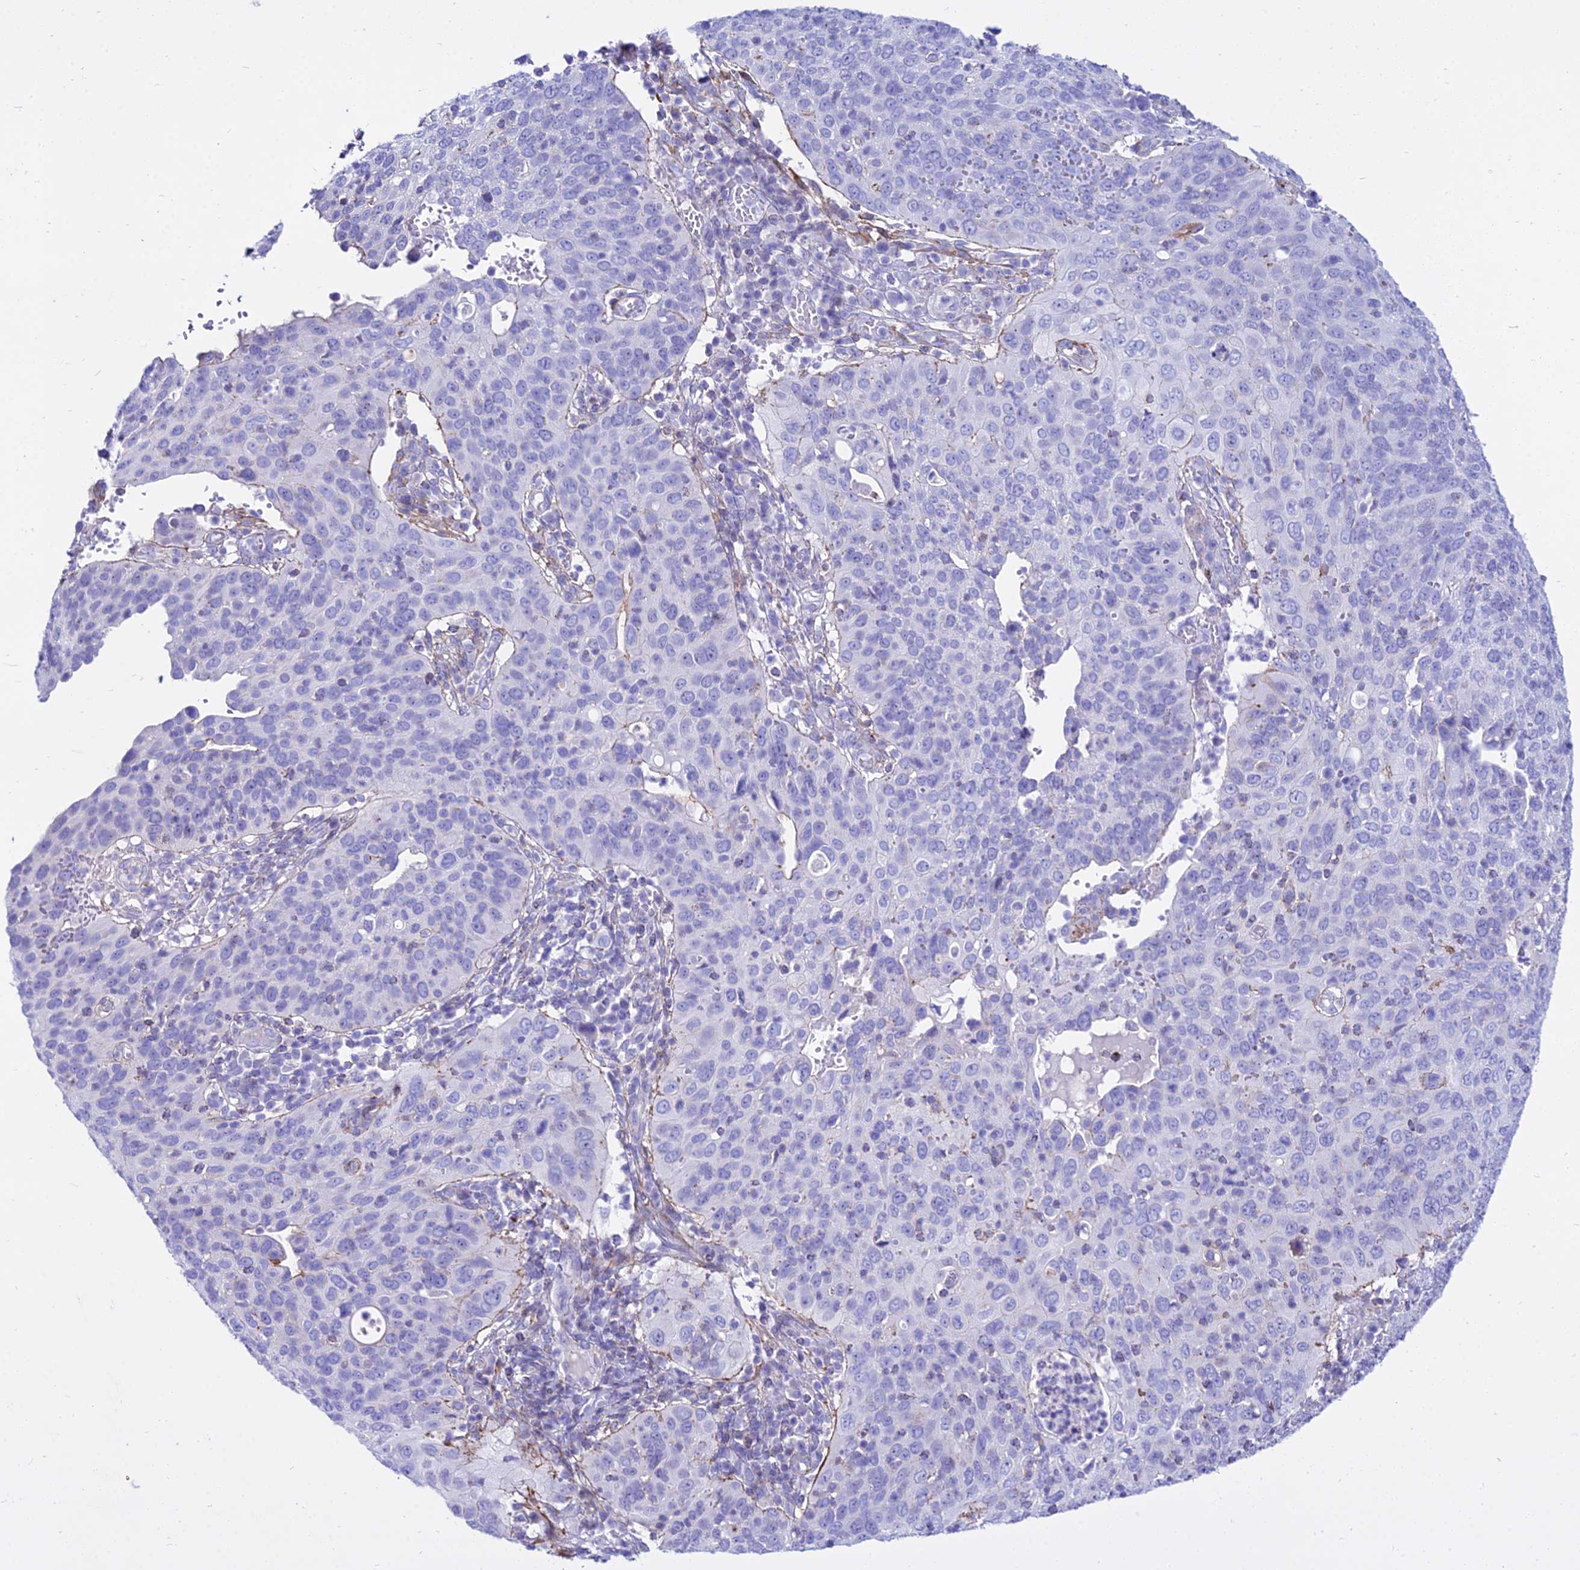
{"staining": {"intensity": "negative", "quantity": "none", "location": "none"}, "tissue": "cervical cancer", "cell_type": "Tumor cells", "image_type": "cancer", "snomed": [{"axis": "morphology", "description": "Squamous cell carcinoma, NOS"}, {"axis": "topography", "description": "Cervix"}], "caption": "An immunohistochemistry photomicrograph of cervical cancer is shown. There is no staining in tumor cells of cervical cancer. Nuclei are stained in blue.", "gene": "DLX1", "patient": {"sex": "female", "age": 36}}